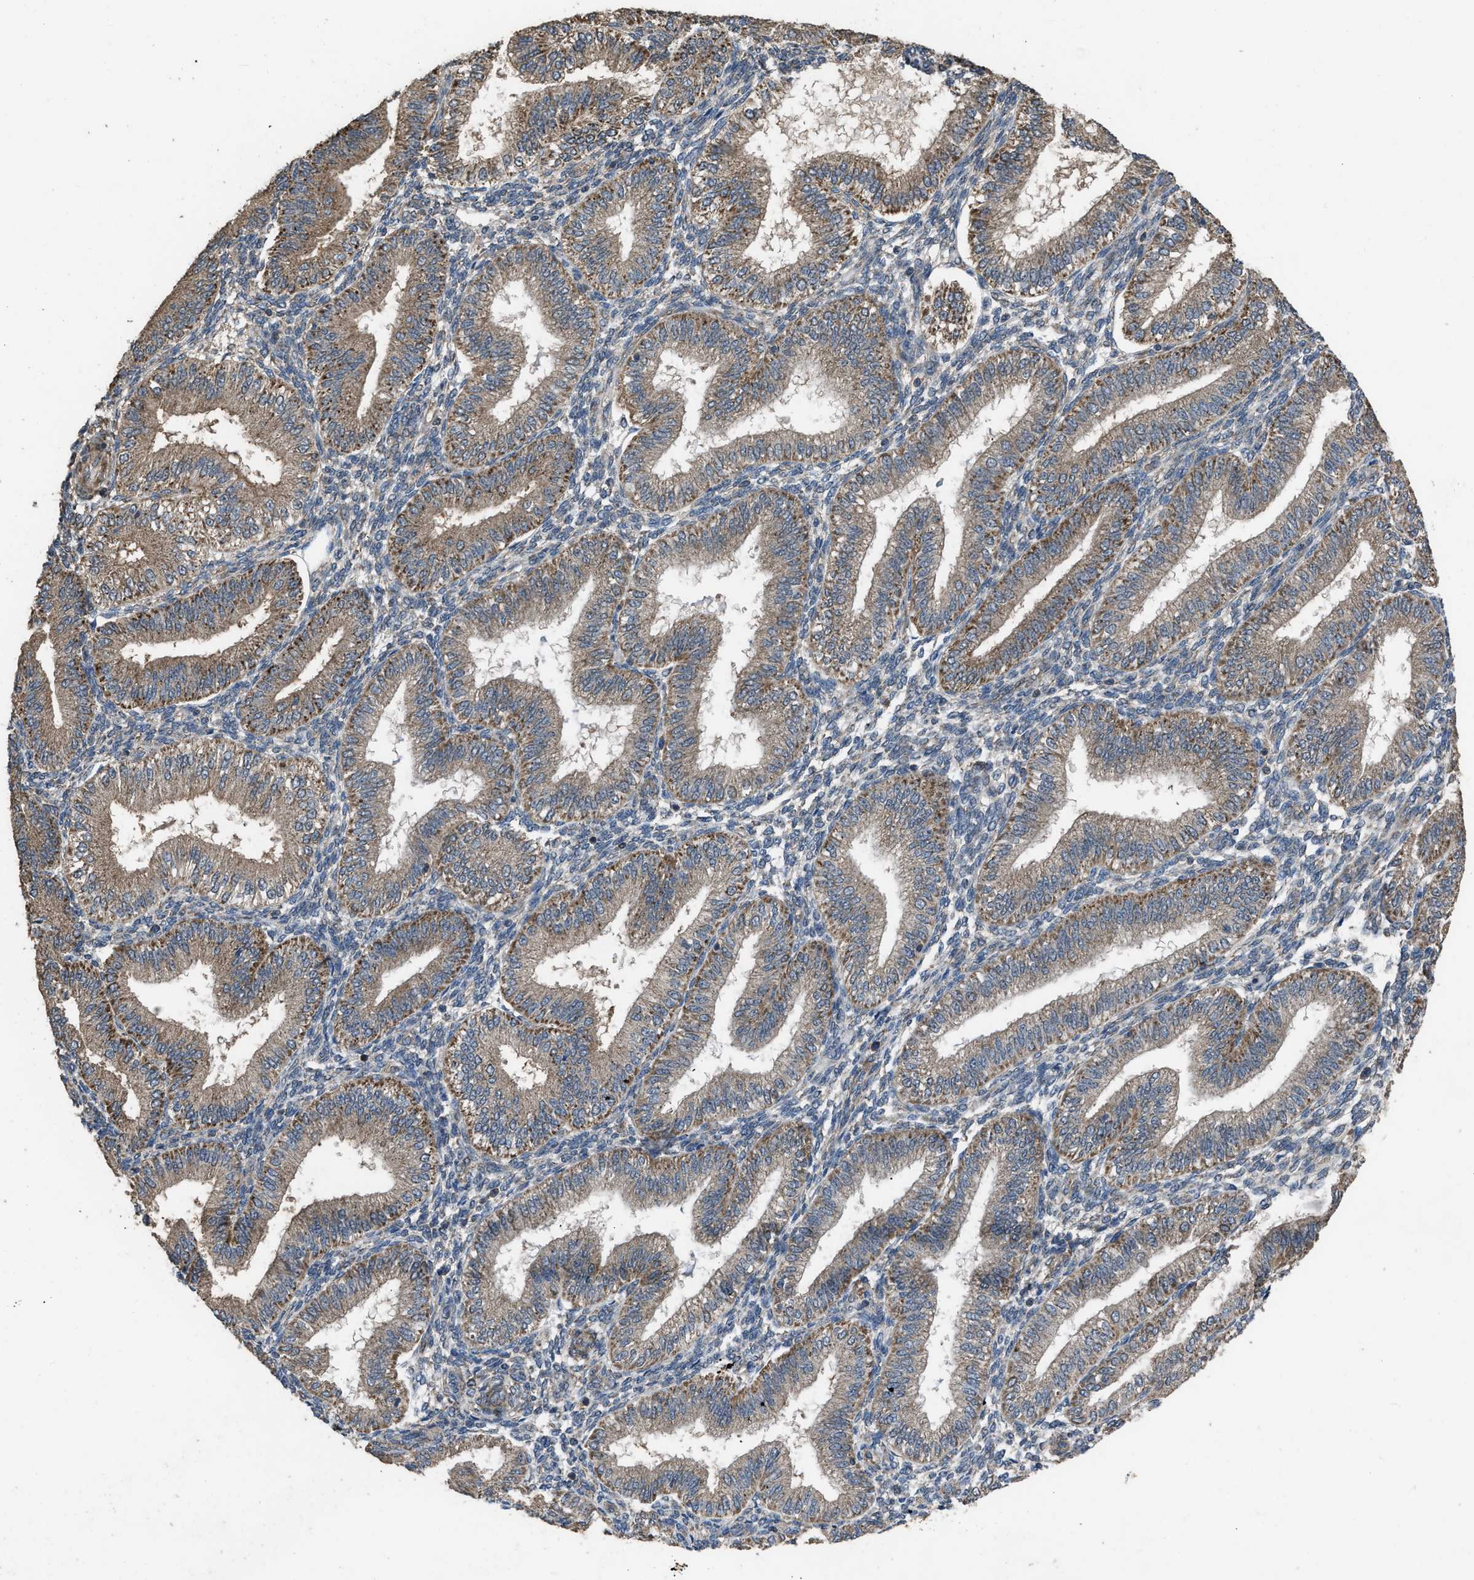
{"staining": {"intensity": "weak", "quantity": "<25%", "location": "cytoplasmic/membranous"}, "tissue": "endometrium", "cell_type": "Cells in endometrial stroma", "image_type": "normal", "snomed": [{"axis": "morphology", "description": "Normal tissue, NOS"}, {"axis": "topography", "description": "Endometrium"}], "caption": "Photomicrograph shows no significant protein positivity in cells in endometrial stroma of unremarkable endometrium.", "gene": "ARL6", "patient": {"sex": "female", "age": 39}}